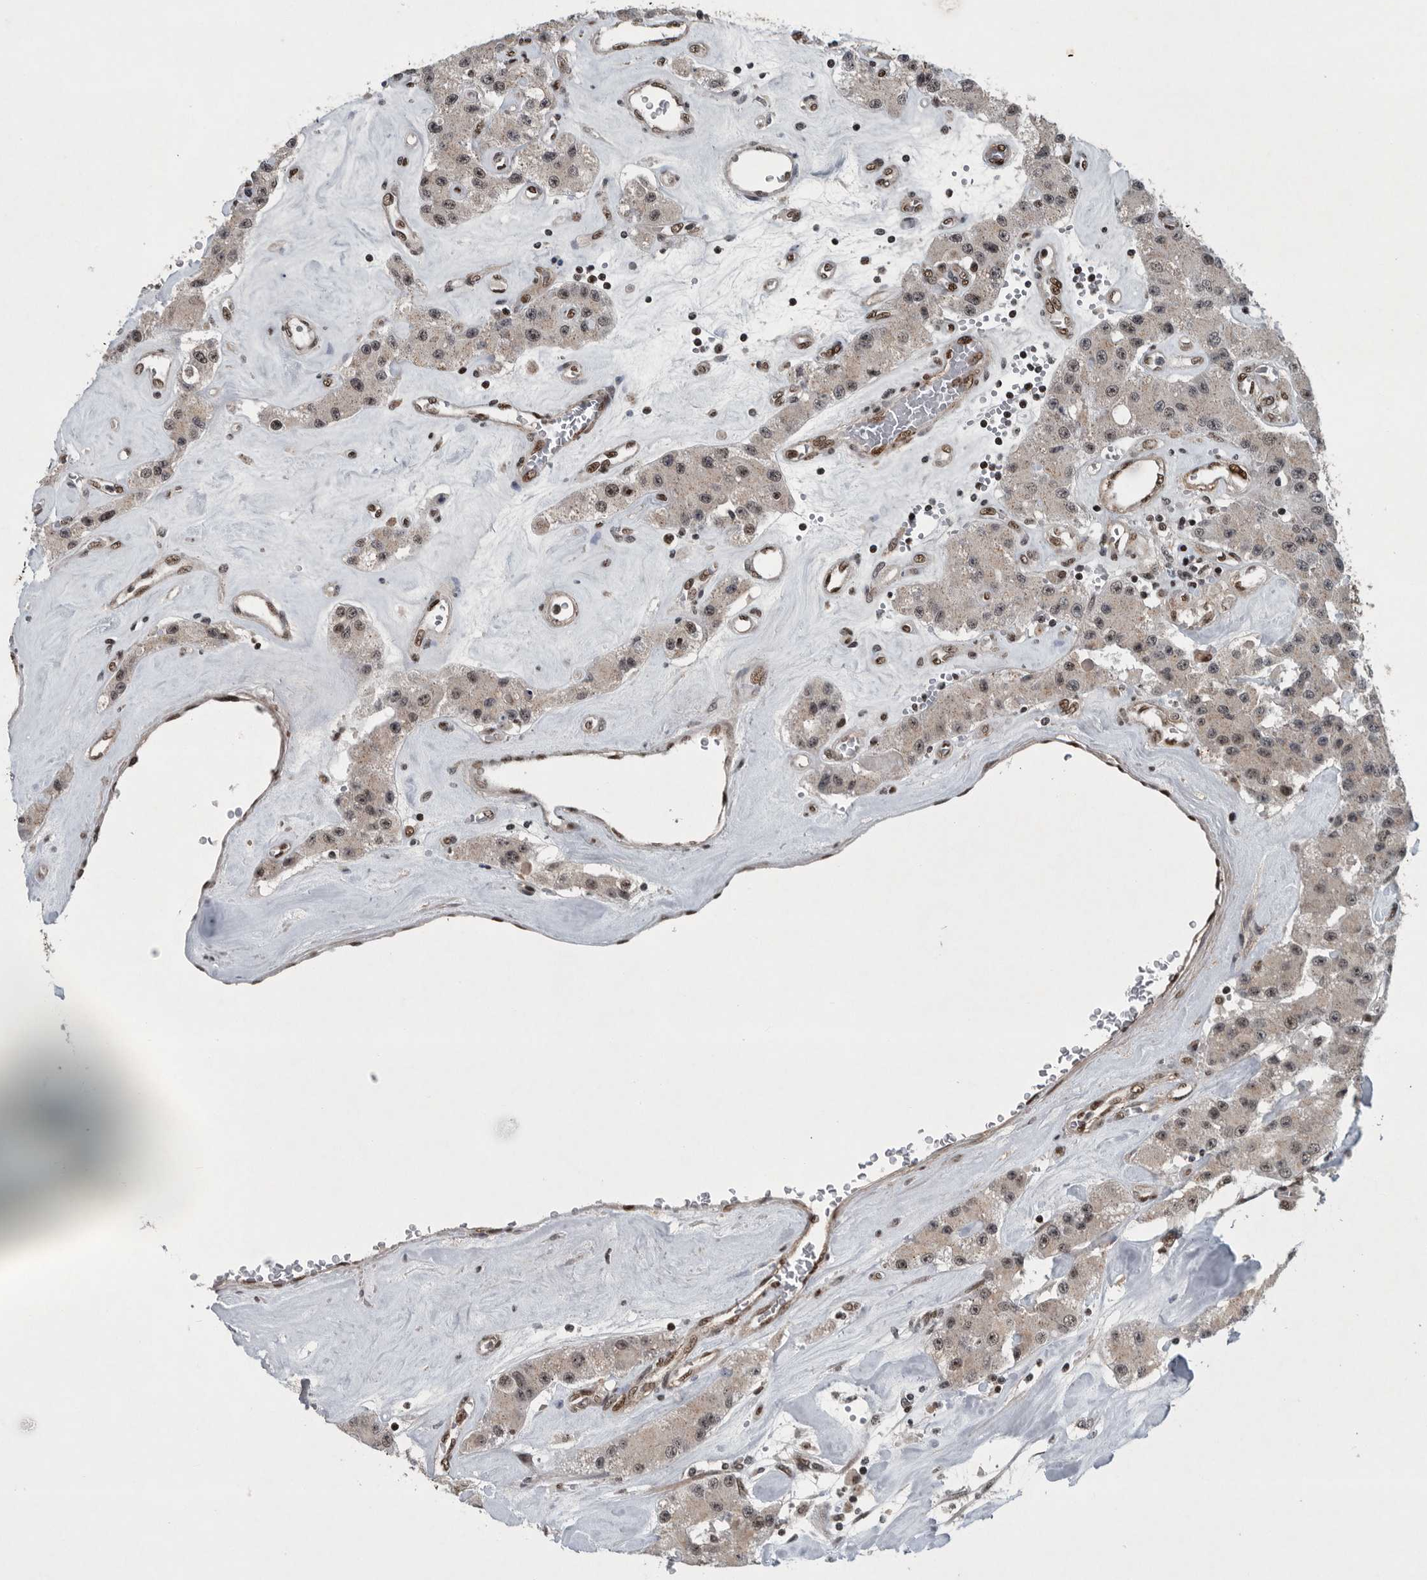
{"staining": {"intensity": "weak", "quantity": ">75%", "location": "nuclear"}, "tissue": "carcinoid", "cell_type": "Tumor cells", "image_type": "cancer", "snomed": [{"axis": "morphology", "description": "Carcinoid, malignant, NOS"}, {"axis": "topography", "description": "Pancreas"}], "caption": "A brown stain shows weak nuclear staining of a protein in carcinoid tumor cells.", "gene": "SENP7", "patient": {"sex": "male", "age": 41}}